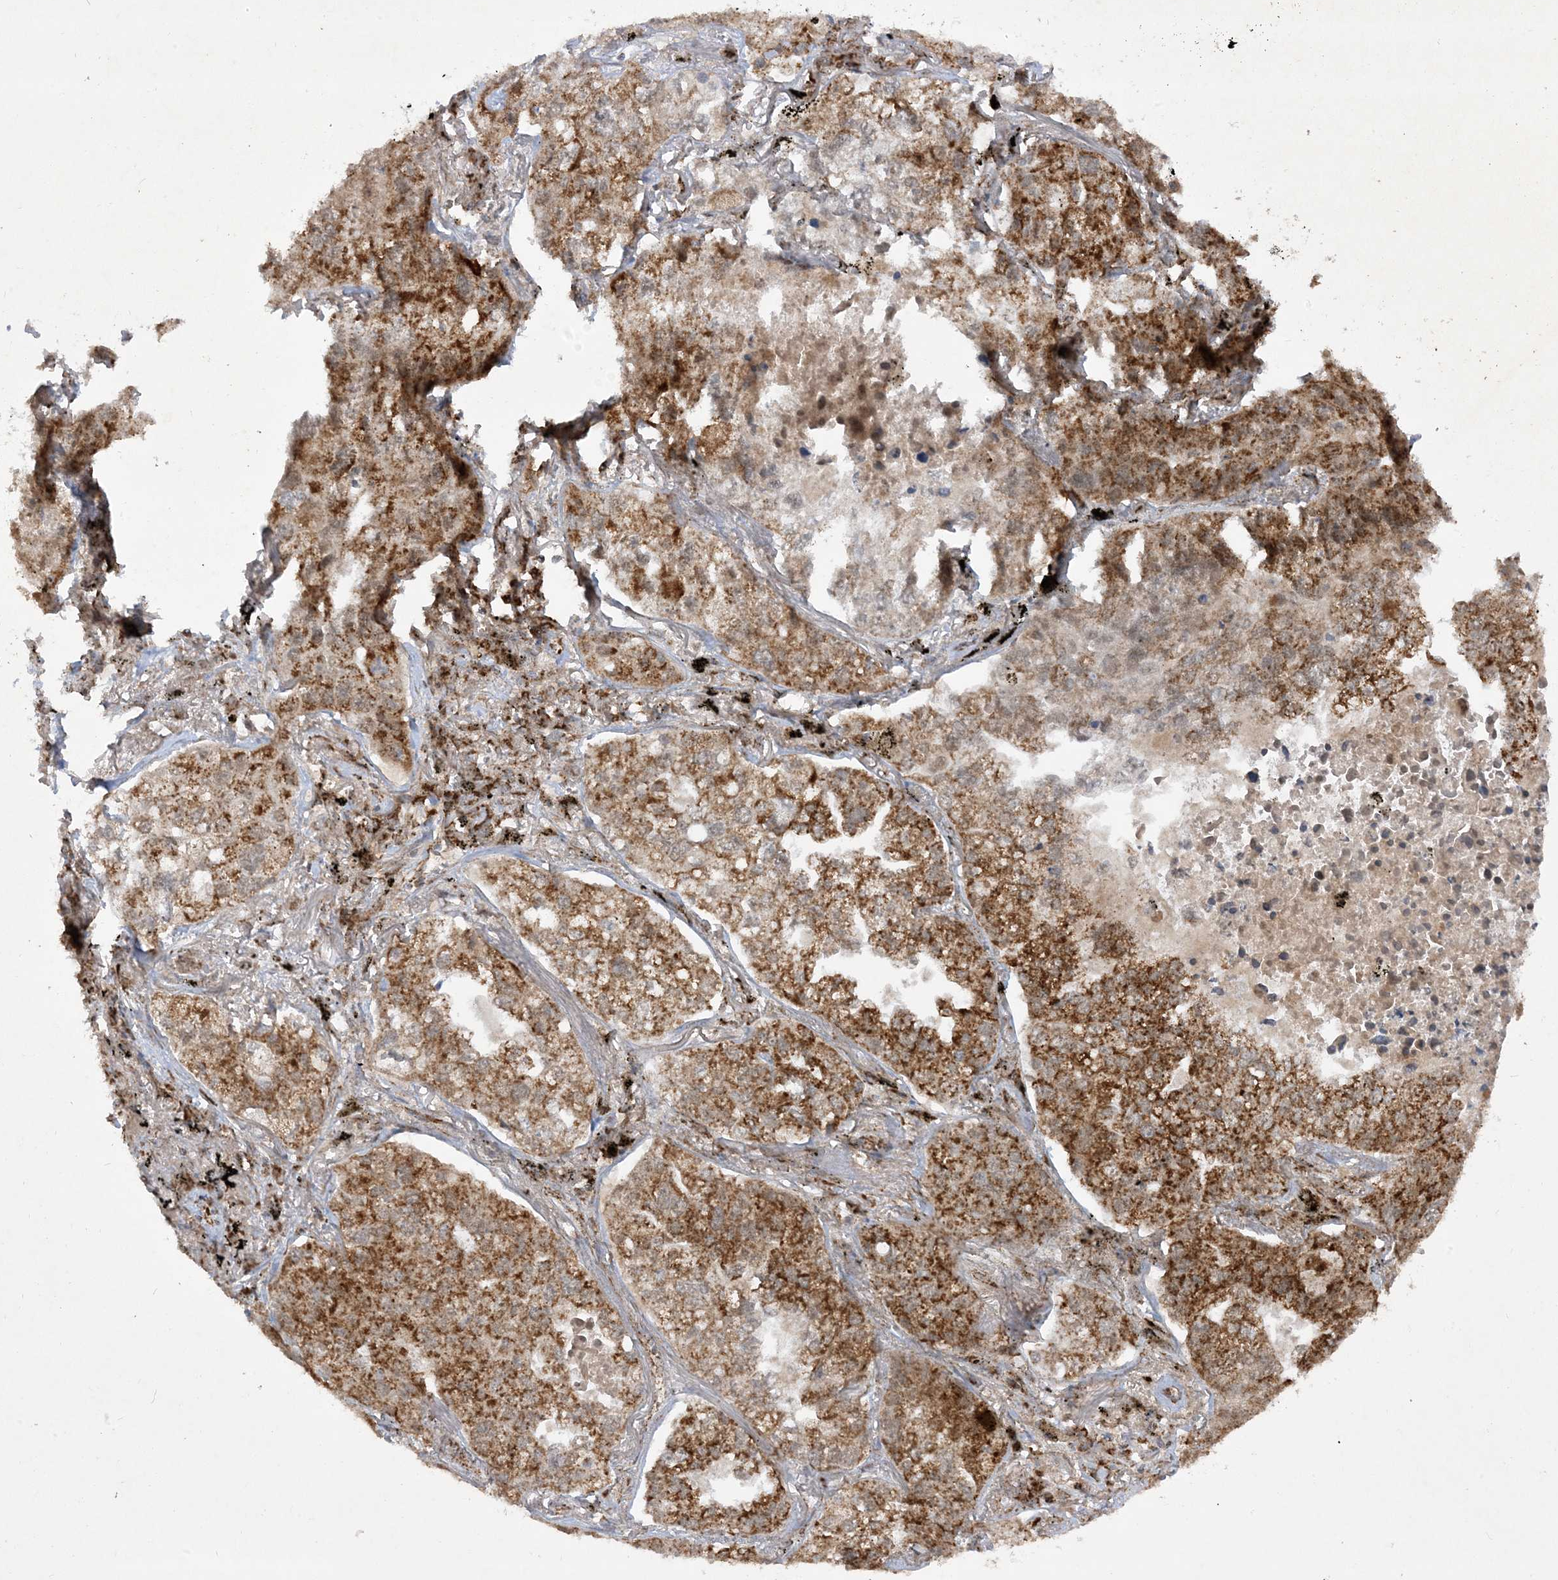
{"staining": {"intensity": "moderate", "quantity": ">75%", "location": "cytoplasmic/membranous"}, "tissue": "lung cancer", "cell_type": "Tumor cells", "image_type": "cancer", "snomed": [{"axis": "morphology", "description": "Adenocarcinoma, NOS"}, {"axis": "topography", "description": "Lung"}], "caption": "Adenocarcinoma (lung) stained with immunohistochemistry (IHC) demonstrates moderate cytoplasmic/membranous staining in approximately >75% of tumor cells.", "gene": "NDUFAF3", "patient": {"sex": "male", "age": 65}}